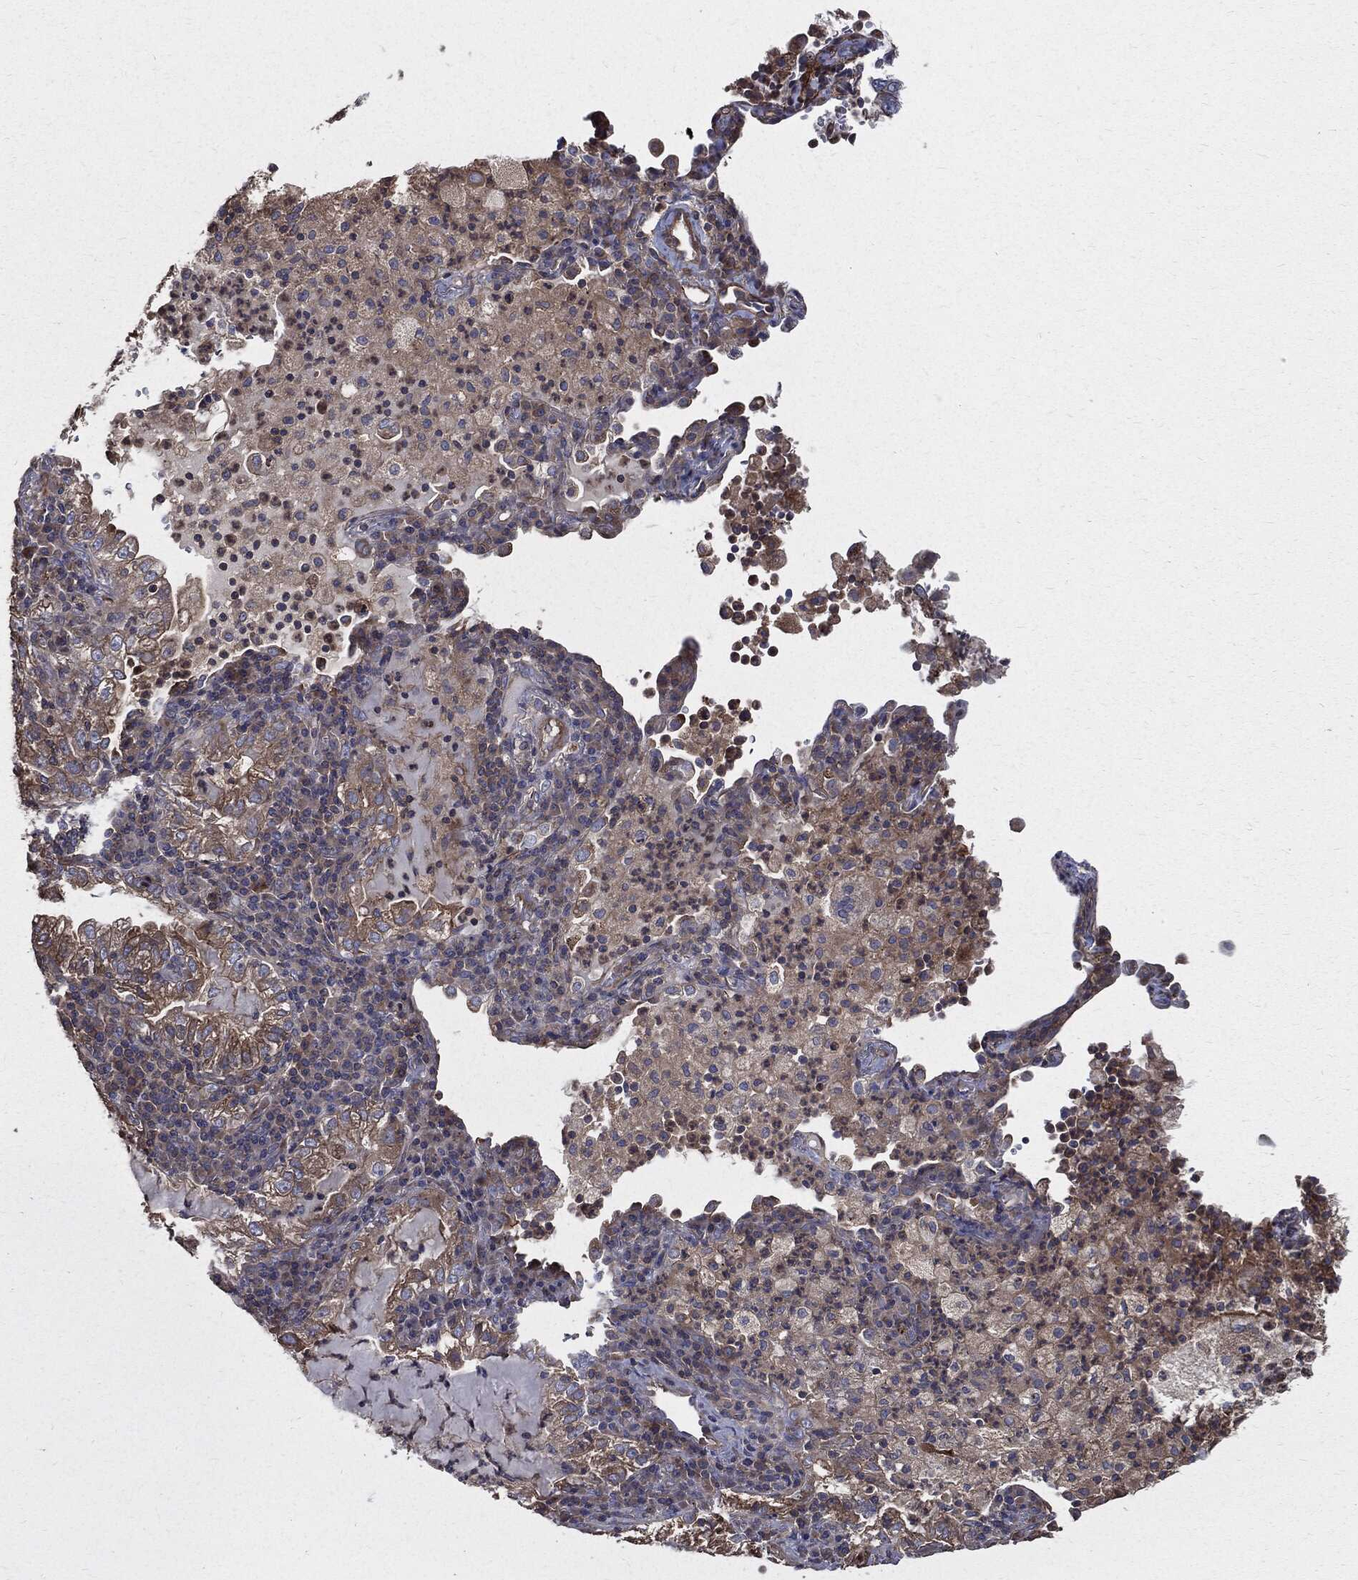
{"staining": {"intensity": "weak", "quantity": "25%-75%", "location": "cytoplasmic/membranous"}, "tissue": "lung cancer", "cell_type": "Tumor cells", "image_type": "cancer", "snomed": [{"axis": "morphology", "description": "Adenocarcinoma, NOS"}, {"axis": "topography", "description": "Lung"}], "caption": "An image showing weak cytoplasmic/membranous expression in approximately 25%-75% of tumor cells in lung cancer, as visualized by brown immunohistochemical staining.", "gene": "PDCD6IP", "patient": {"sex": "female", "age": 73}}